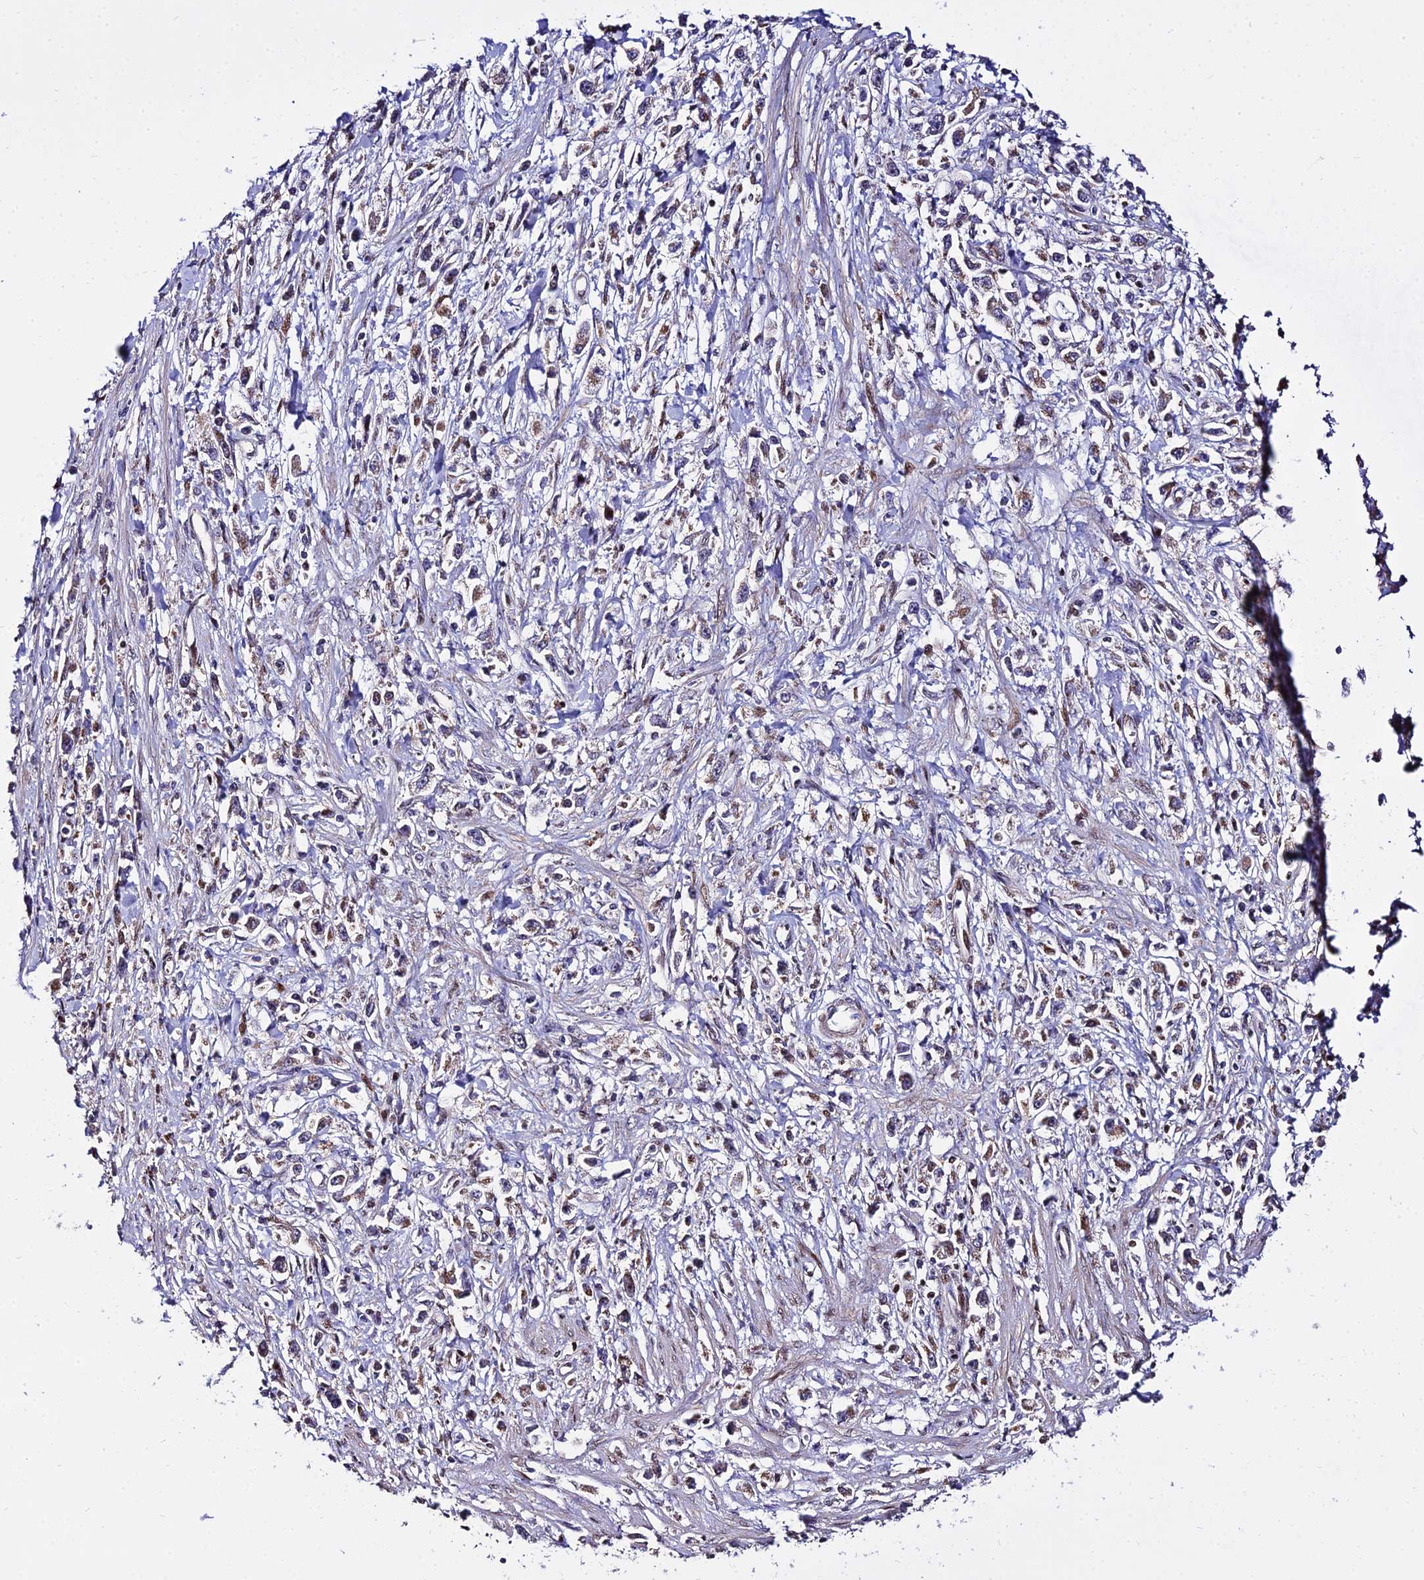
{"staining": {"intensity": "moderate", "quantity": "<25%", "location": "cytoplasmic/membranous"}, "tissue": "stomach cancer", "cell_type": "Tumor cells", "image_type": "cancer", "snomed": [{"axis": "morphology", "description": "Adenocarcinoma, NOS"}, {"axis": "topography", "description": "Stomach"}], "caption": "Immunohistochemical staining of human stomach adenocarcinoma demonstrates low levels of moderate cytoplasmic/membranous positivity in about <25% of tumor cells.", "gene": "CIB3", "patient": {"sex": "female", "age": 59}}